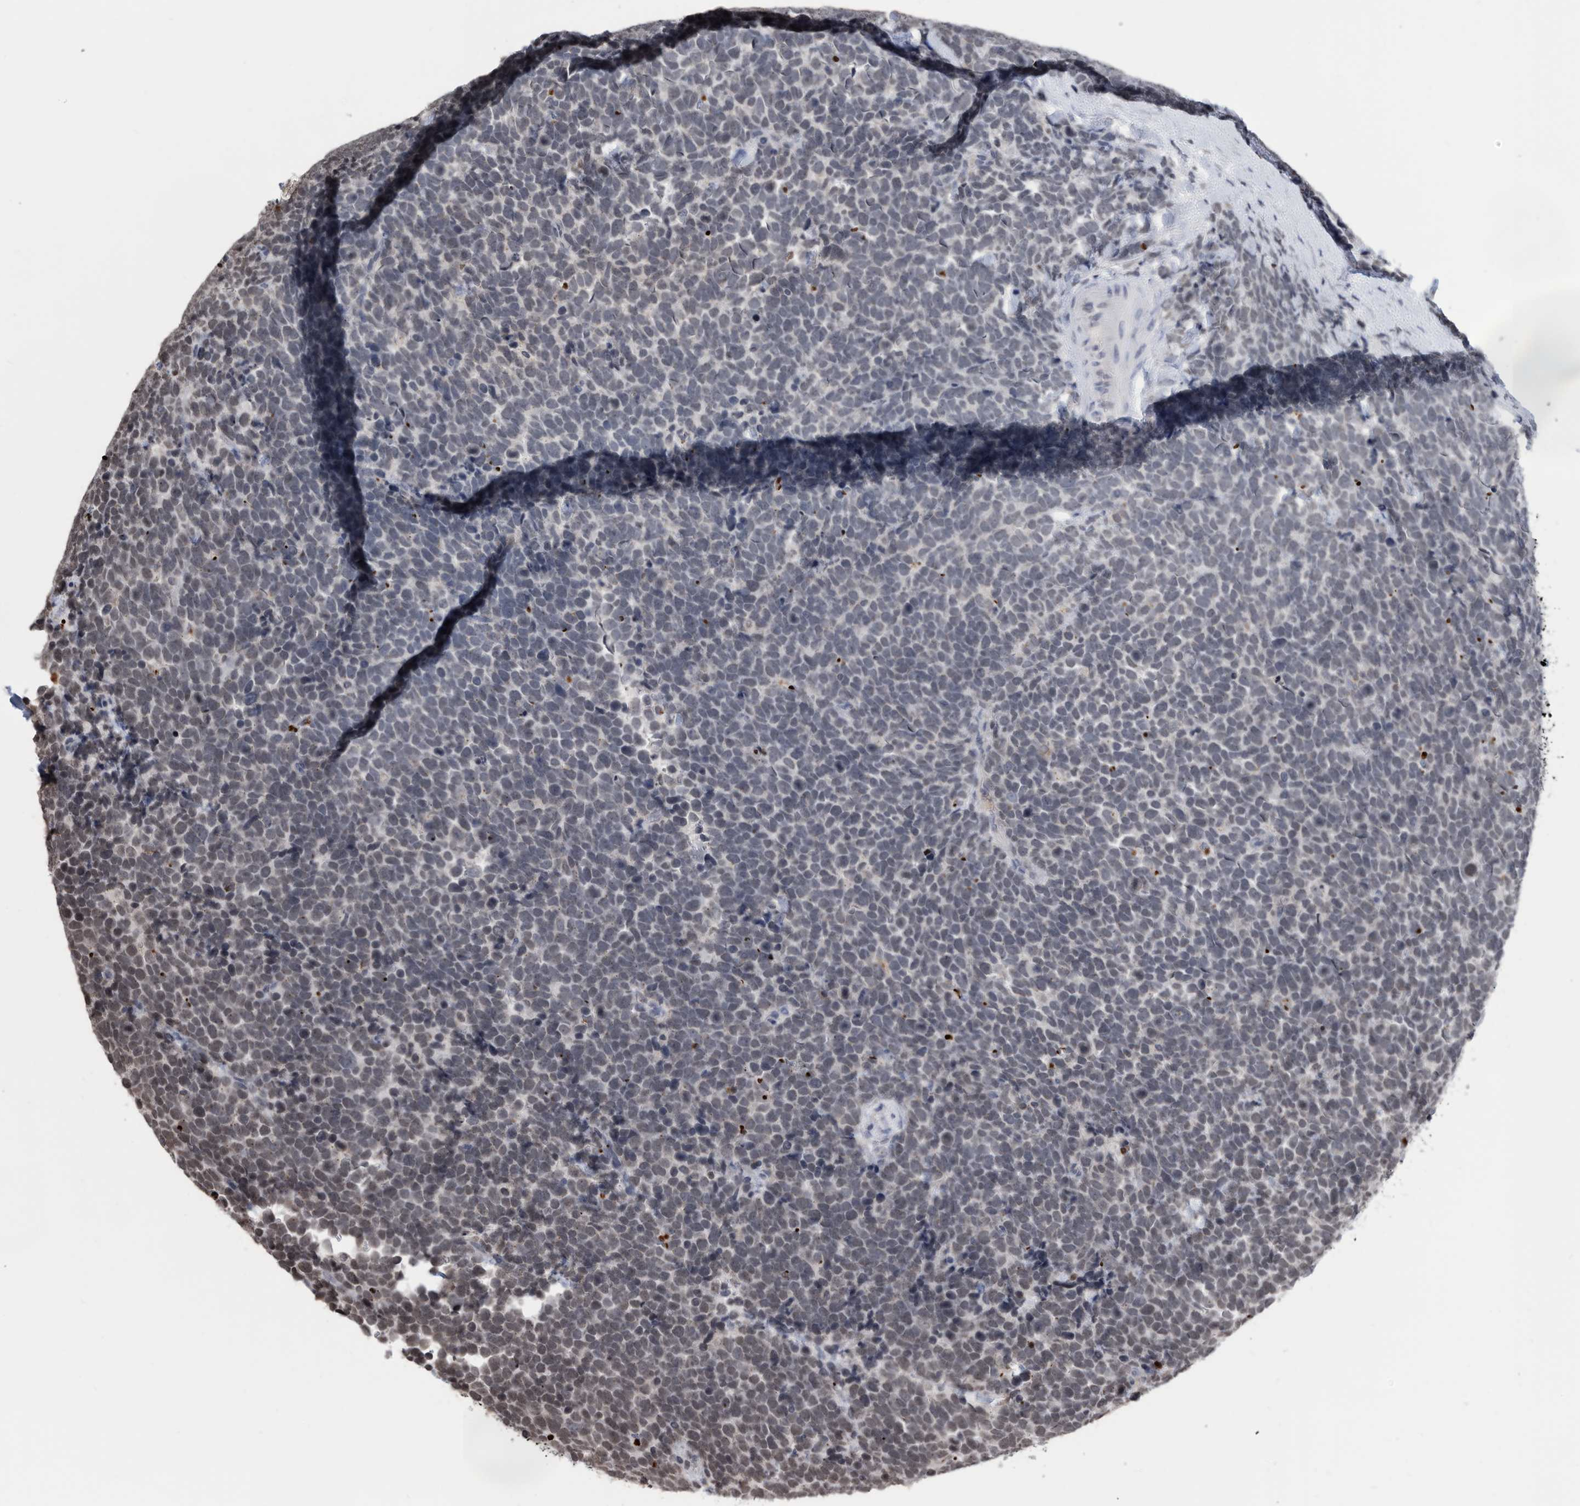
{"staining": {"intensity": "moderate", "quantity": "<25%", "location": "nuclear"}, "tissue": "urothelial cancer", "cell_type": "Tumor cells", "image_type": "cancer", "snomed": [{"axis": "morphology", "description": "Urothelial carcinoma, High grade"}, {"axis": "topography", "description": "Urinary bladder"}], "caption": "This photomicrograph reveals high-grade urothelial carcinoma stained with IHC to label a protein in brown. The nuclear of tumor cells show moderate positivity for the protein. Nuclei are counter-stained blue.", "gene": "TSTD1", "patient": {"sex": "female", "age": 82}}